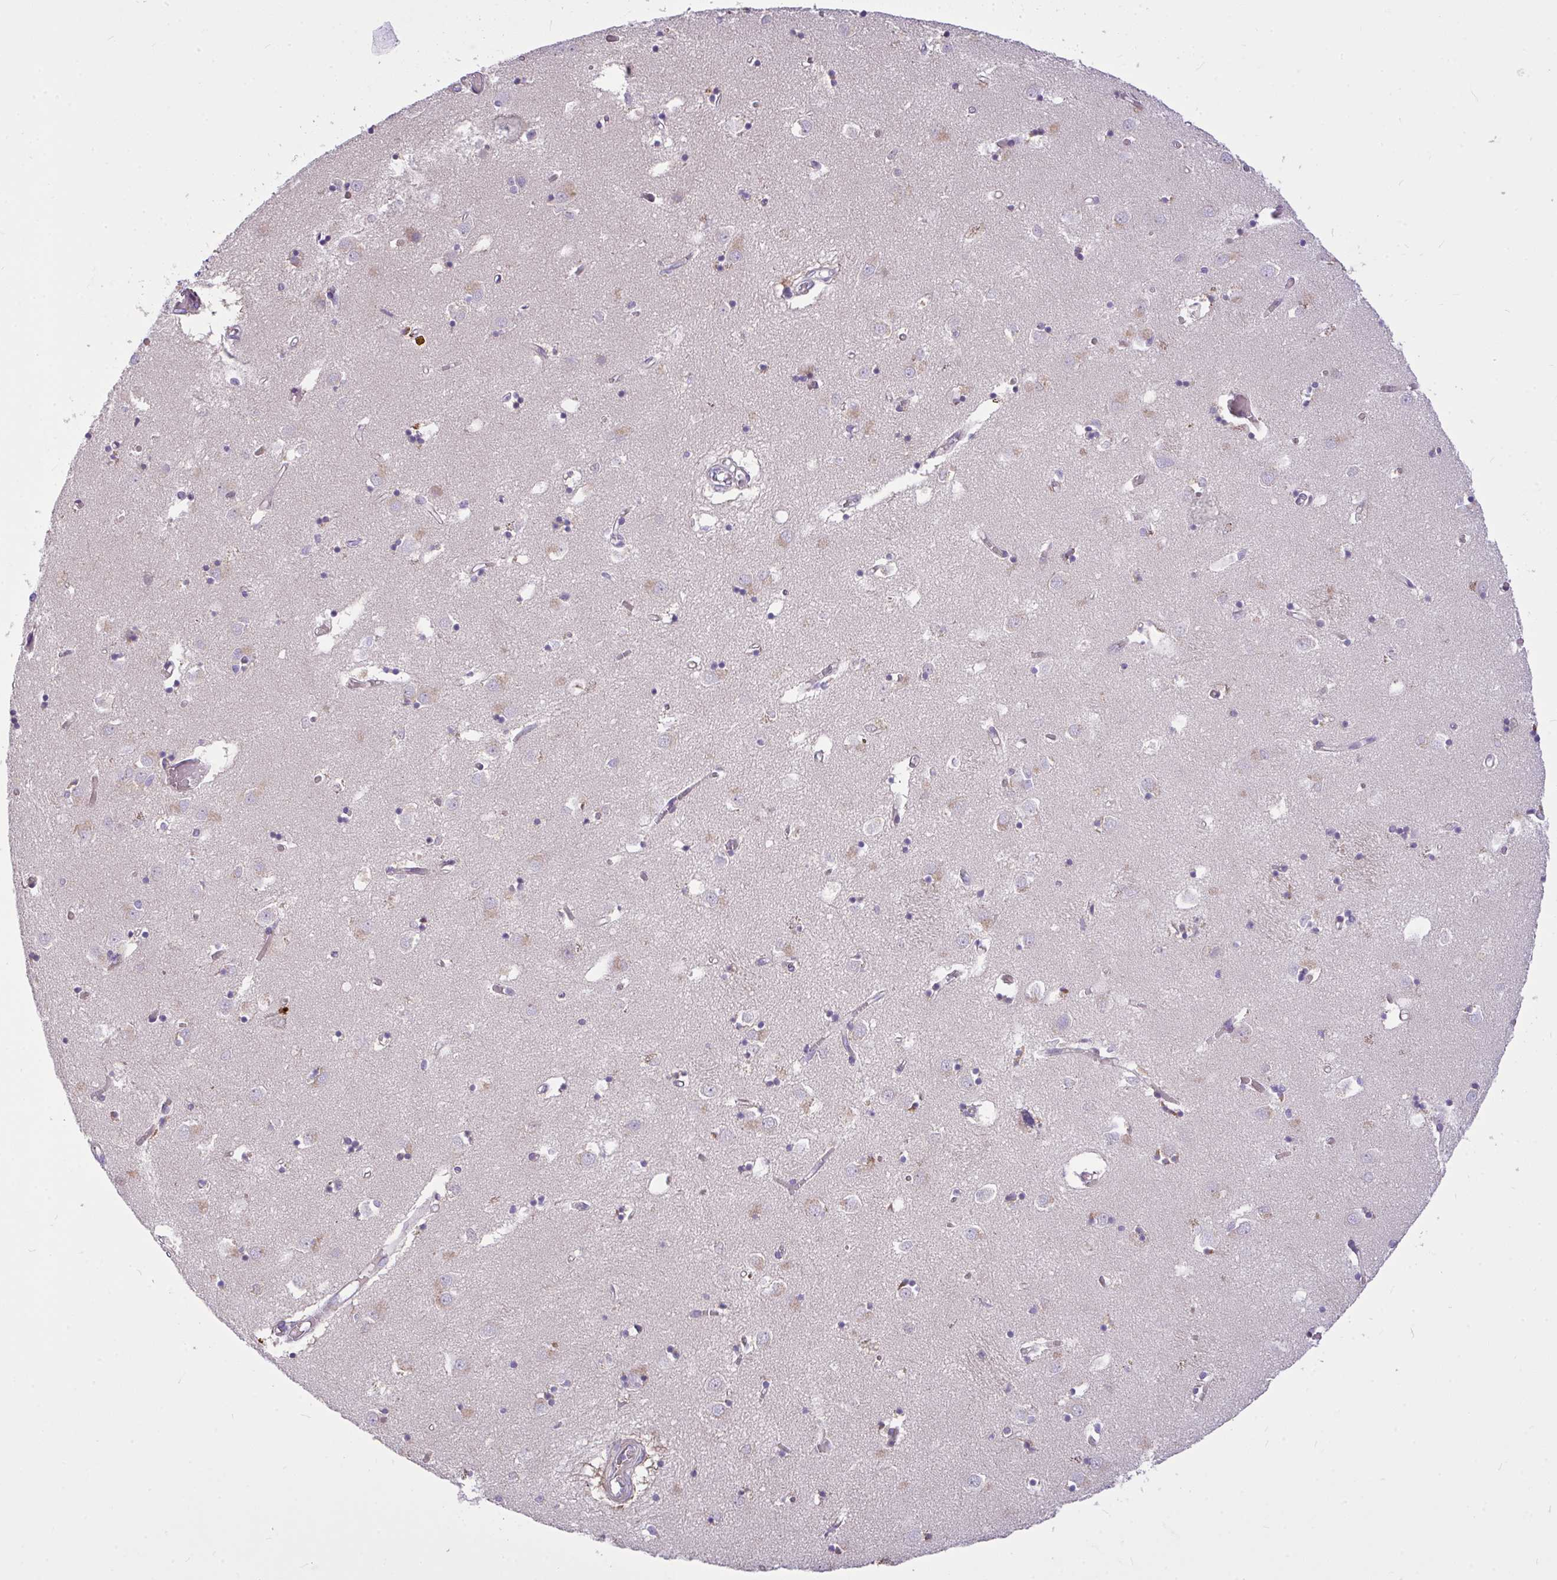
{"staining": {"intensity": "negative", "quantity": "none", "location": "none"}, "tissue": "caudate", "cell_type": "Glial cells", "image_type": "normal", "snomed": [{"axis": "morphology", "description": "Normal tissue, NOS"}, {"axis": "topography", "description": "Lateral ventricle wall"}], "caption": "Photomicrograph shows no protein expression in glial cells of normal caudate.", "gene": "MOCS1", "patient": {"sex": "male", "age": 70}}